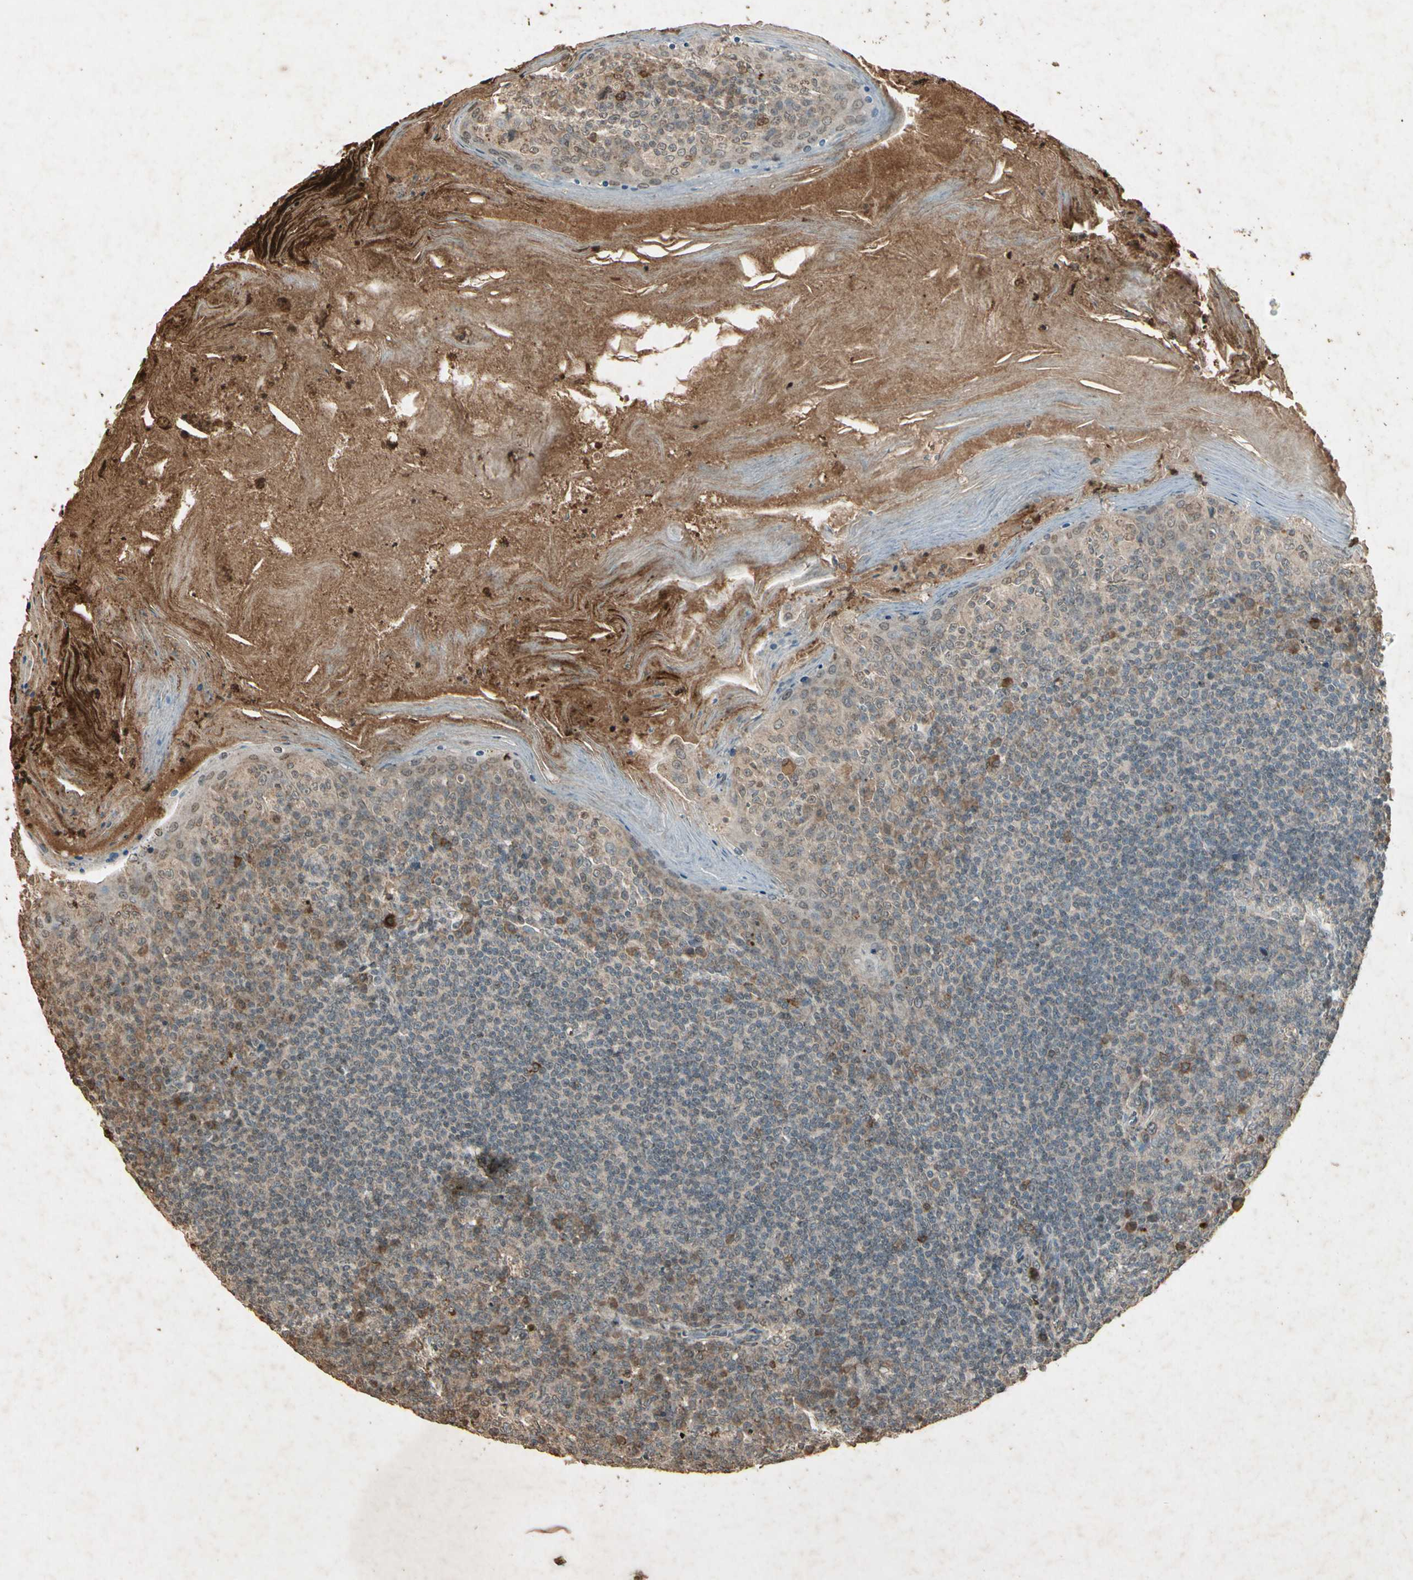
{"staining": {"intensity": "weak", "quantity": "25%-75%", "location": "cytoplasmic/membranous"}, "tissue": "tonsil", "cell_type": "Germinal center cells", "image_type": "normal", "snomed": [{"axis": "morphology", "description": "Normal tissue, NOS"}, {"axis": "topography", "description": "Tonsil"}], "caption": "Immunohistochemistry (IHC) staining of unremarkable tonsil, which reveals low levels of weak cytoplasmic/membranous expression in approximately 25%-75% of germinal center cells indicating weak cytoplasmic/membranous protein expression. The staining was performed using DAB (brown) for protein detection and nuclei were counterstained in hematoxylin (blue).", "gene": "GC", "patient": {"sex": "male", "age": 31}}